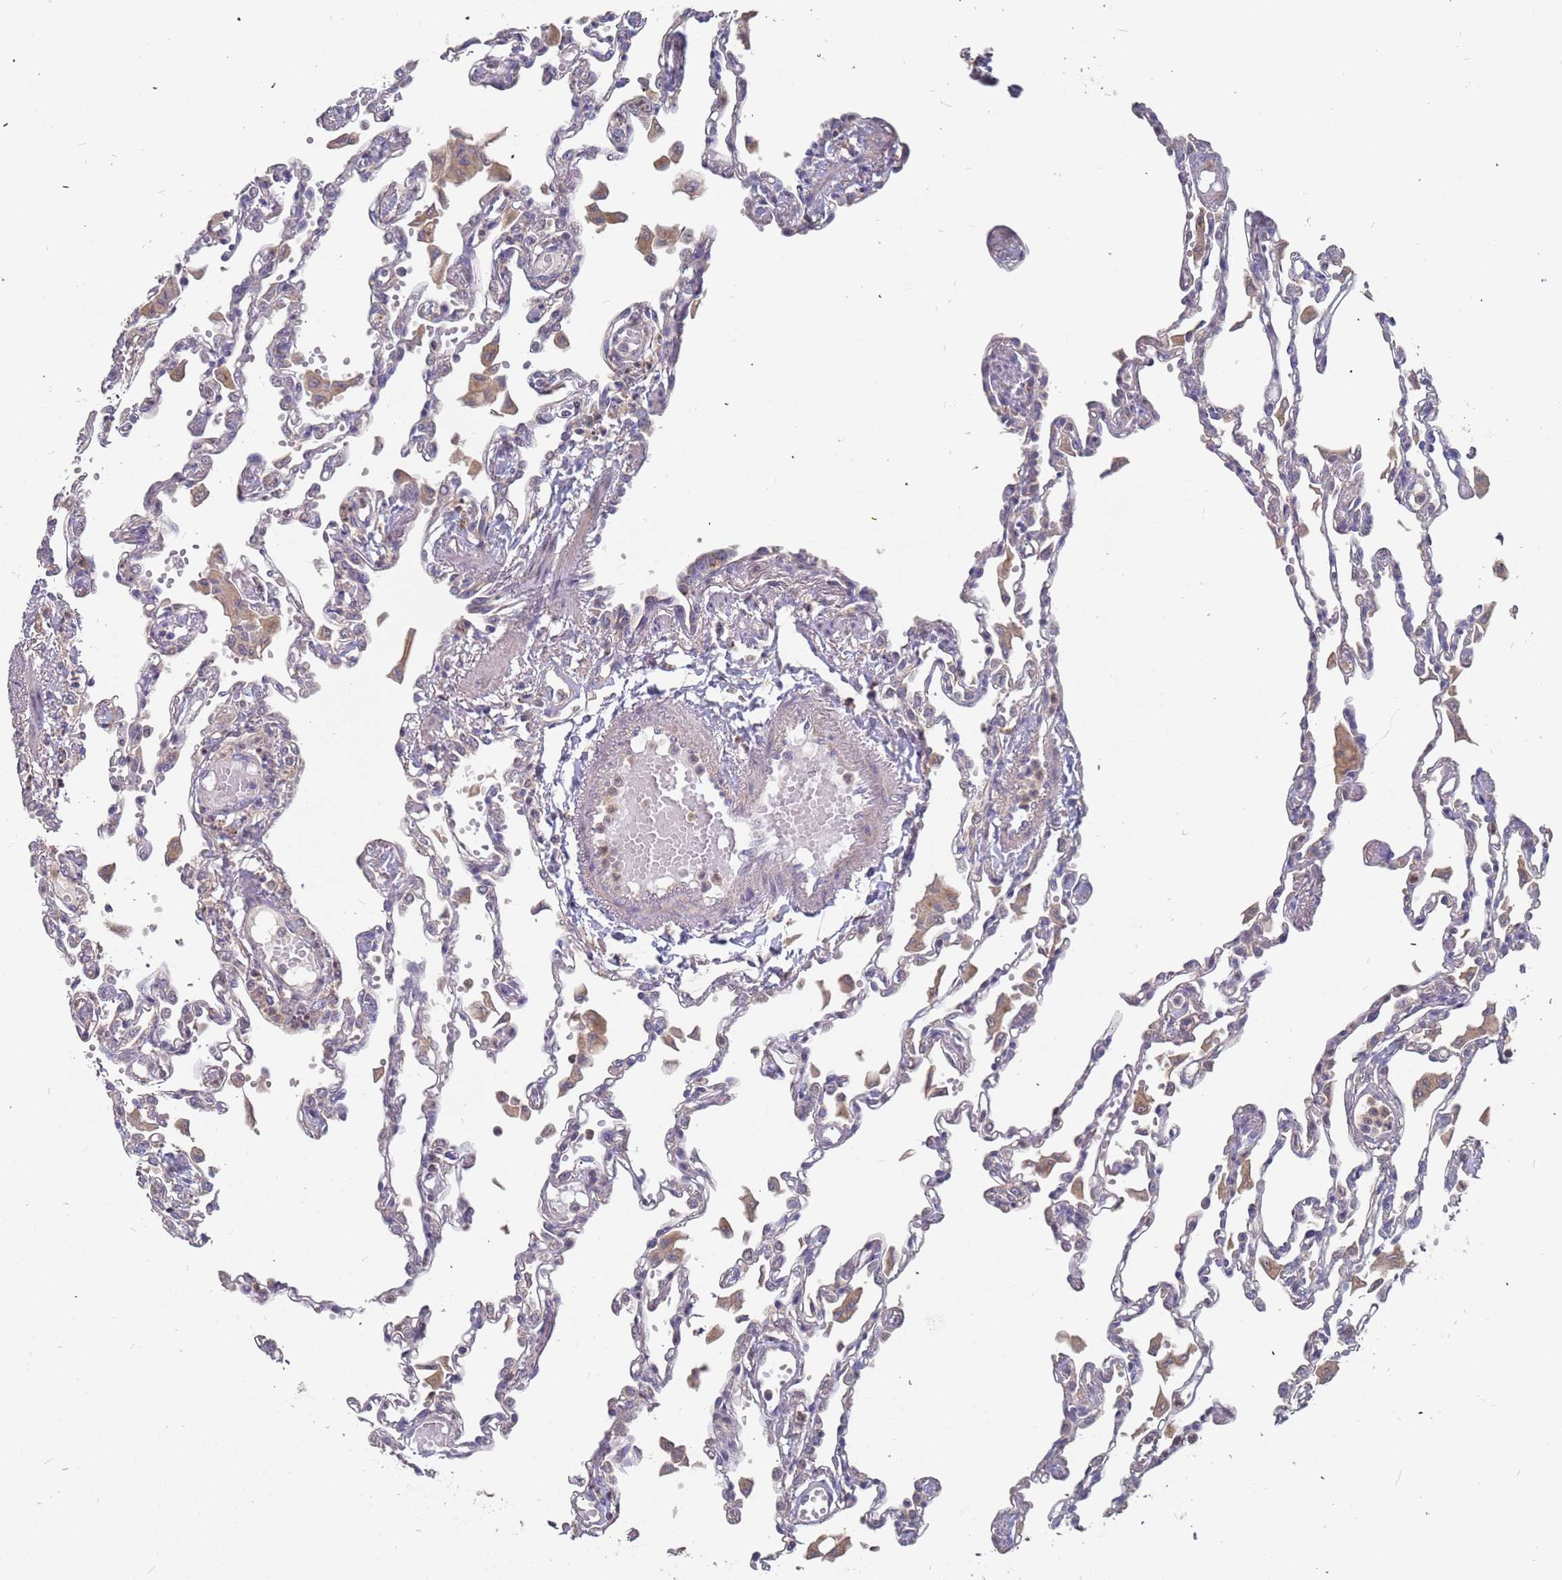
{"staining": {"intensity": "negative", "quantity": "none", "location": "none"}, "tissue": "lung", "cell_type": "Alveolar cells", "image_type": "normal", "snomed": [{"axis": "morphology", "description": "Normal tissue, NOS"}, {"axis": "topography", "description": "Bronchus"}, {"axis": "topography", "description": "Lung"}], "caption": "This is an IHC photomicrograph of unremarkable lung. There is no expression in alveolar cells.", "gene": "TCEANC2", "patient": {"sex": "female", "age": 49}}